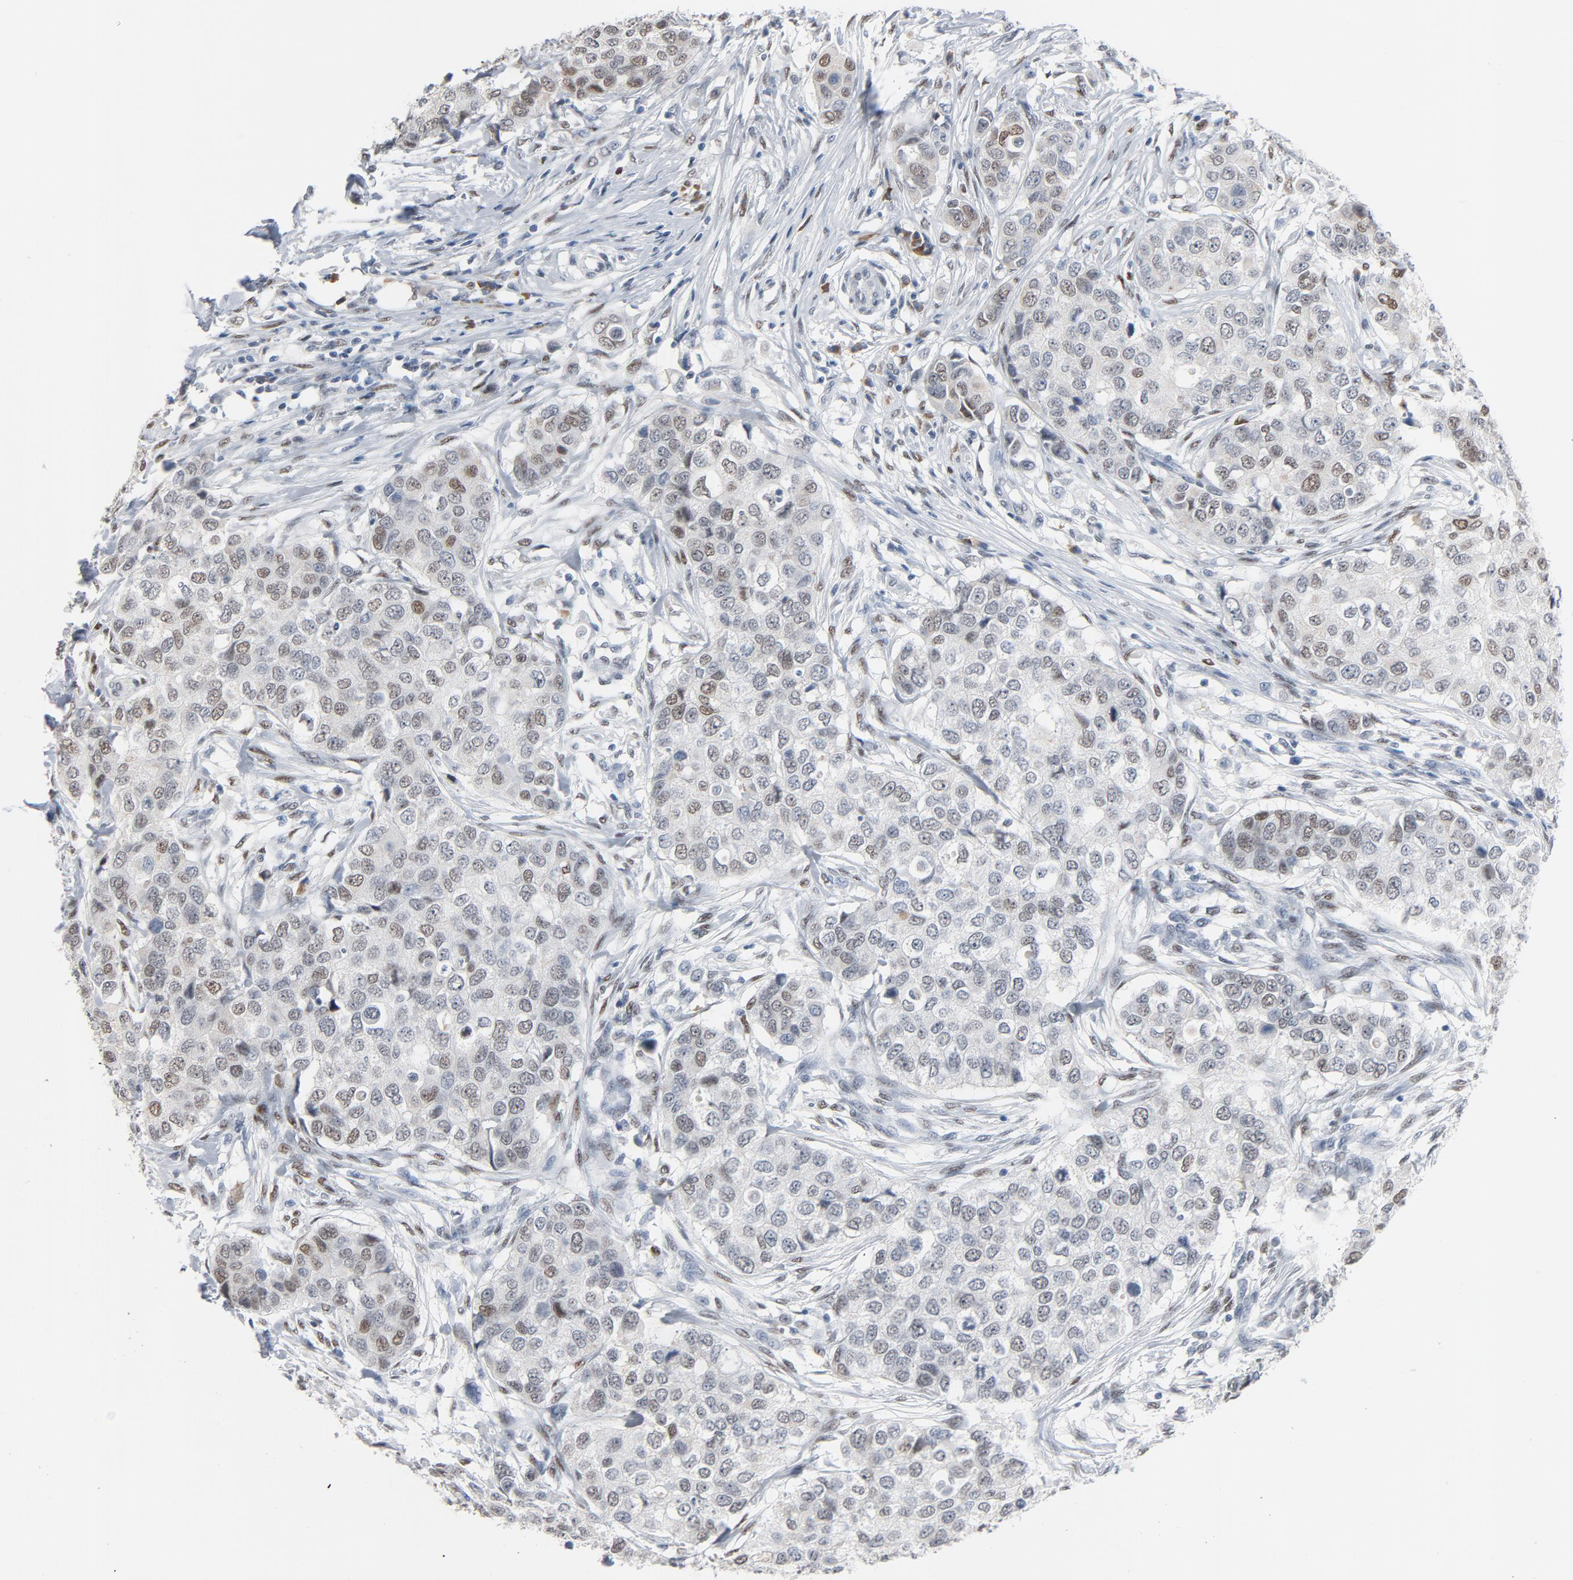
{"staining": {"intensity": "weak", "quantity": "<25%", "location": "nuclear"}, "tissue": "breast cancer", "cell_type": "Tumor cells", "image_type": "cancer", "snomed": [{"axis": "morphology", "description": "Normal tissue, NOS"}, {"axis": "morphology", "description": "Duct carcinoma"}, {"axis": "topography", "description": "Breast"}], "caption": "IHC photomicrograph of neoplastic tissue: intraductal carcinoma (breast) stained with DAB exhibits no significant protein expression in tumor cells.", "gene": "FOXP1", "patient": {"sex": "female", "age": 49}}